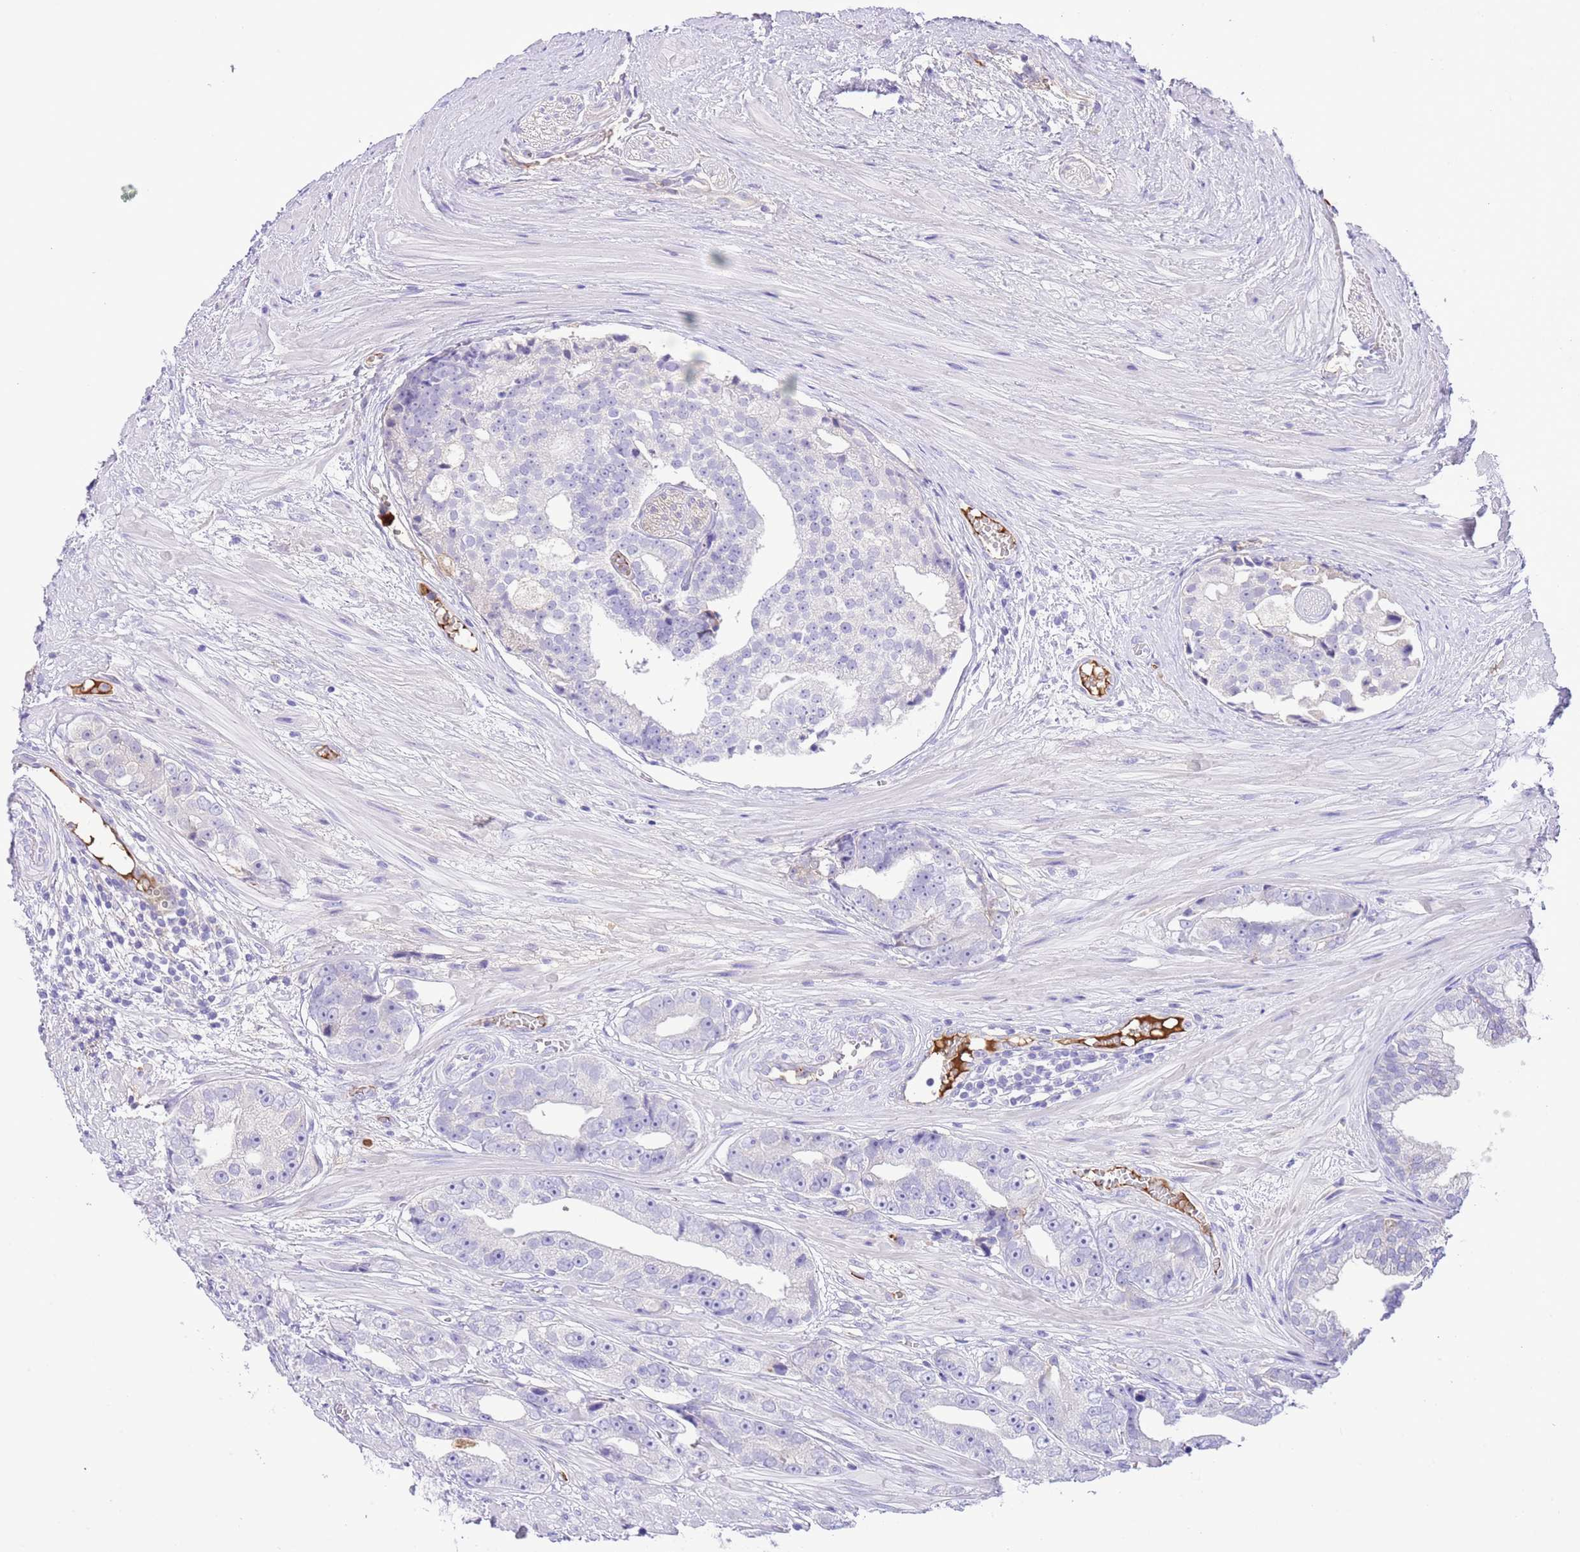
{"staining": {"intensity": "negative", "quantity": "none", "location": "none"}, "tissue": "prostate cancer", "cell_type": "Tumor cells", "image_type": "cancer", "snomed": [{"axis": "morphology", "description": "Adenocarcinoma, High grade"}, {"axis": "topography", "description": "Prostate"}], "caption": "Tumor cells are negative for protein expression in human high-grade adenocarcinoma (prostate).", "gene": "IGF1", "patient": {"sex": "male", "age": 71}}